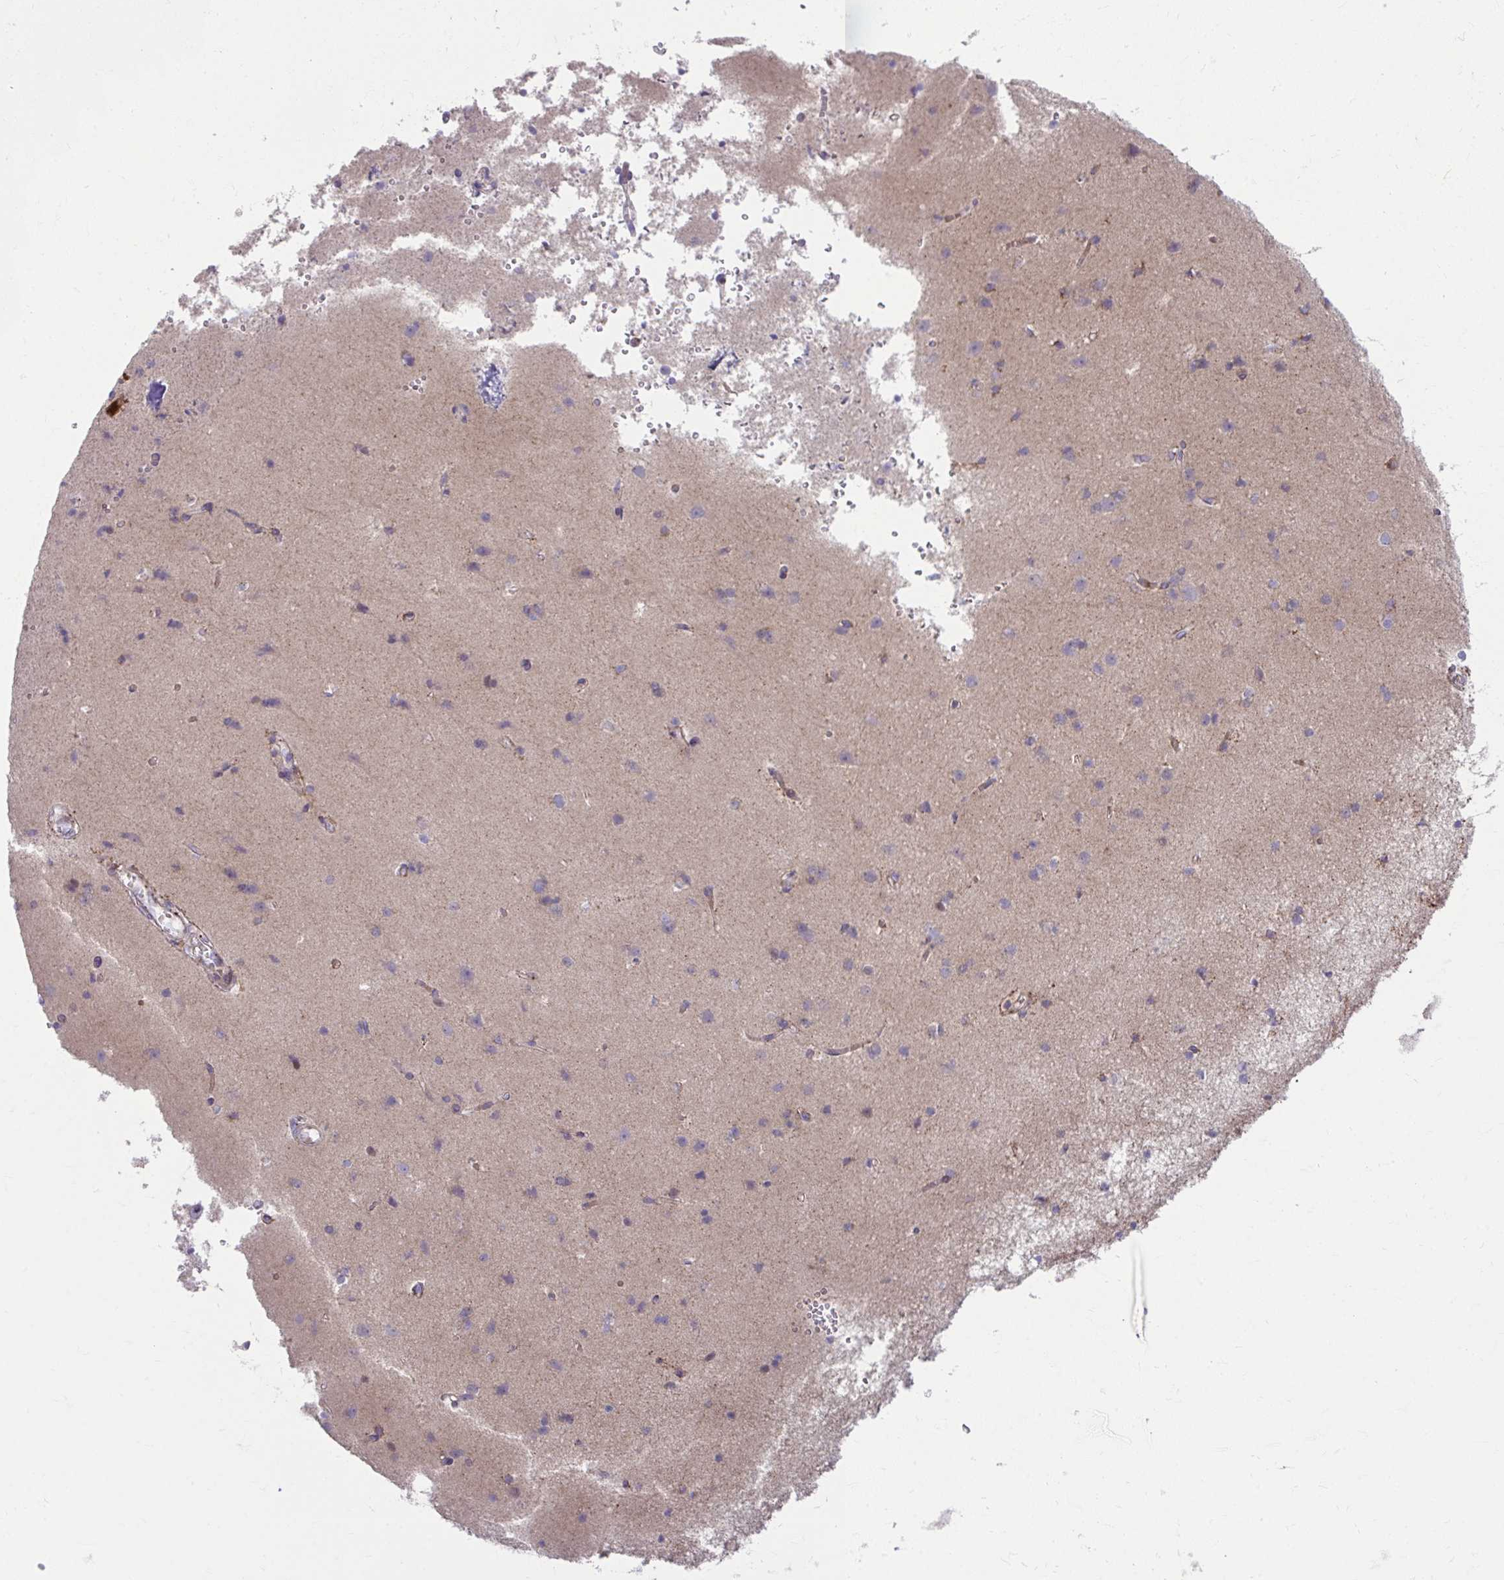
{"staining": {"intensity": "weak", "quantity": ">75%", "location": "cytoplasmic/membranous"}, "tissue": "cerebral cortex", "cell_type": "Endothelial cells", "image_type": "normal", "snomed": [{"axis": "morphology", "description": "Normal tissue, NOS"}, {"axis": "topography", "description": "Cerebral cortex"}], "caption": "High-power microscopy captured an IHC image of normal cerebral cortex, revealing weak cytoplasmic/membranous expression in approximately >75% of endothelial cells.", "gene": "C16orf54", "patient": {"sex": "male", "age": 37}}